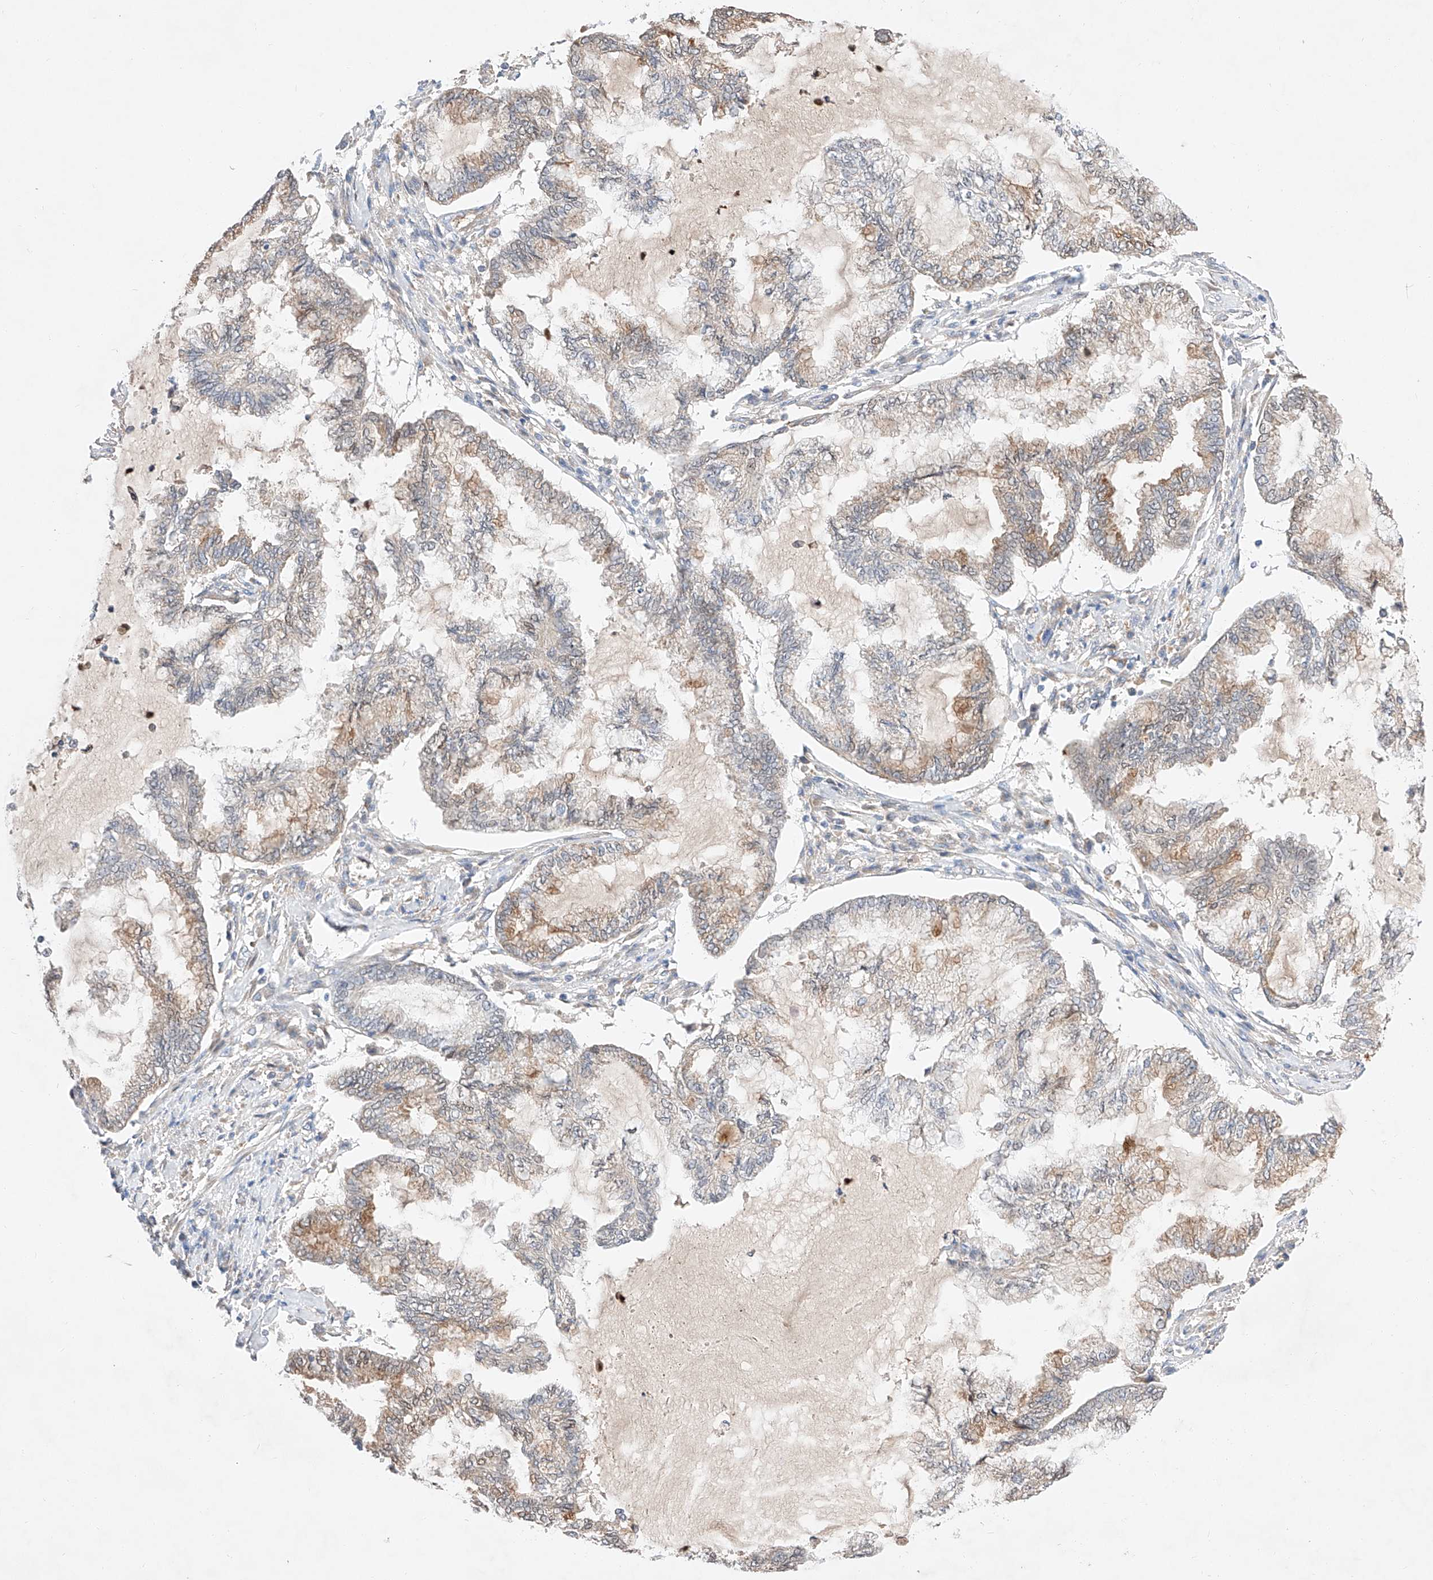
{"staining": {"intensity": "moderate", "quantity": "<25%", "location": "cytoplasmic/membranous"}, "tissue": "endometrial cancer", "cell_type": "Tumor cells", "image_type": "cancer", "snomed": [{"axis": "morphology", "description": "Adenocarcinoma, NOS"}, {"axis": "topography", "description": "Endometrium"}], "caption": "Endometrial cancer stained with immunohistochemistry (IHC) shows moderate cytoplasmic/membranous staining in about <25% of tumor cells.", "gene": "C6orf118", "patient": {"sex": "female", "age": 86}}